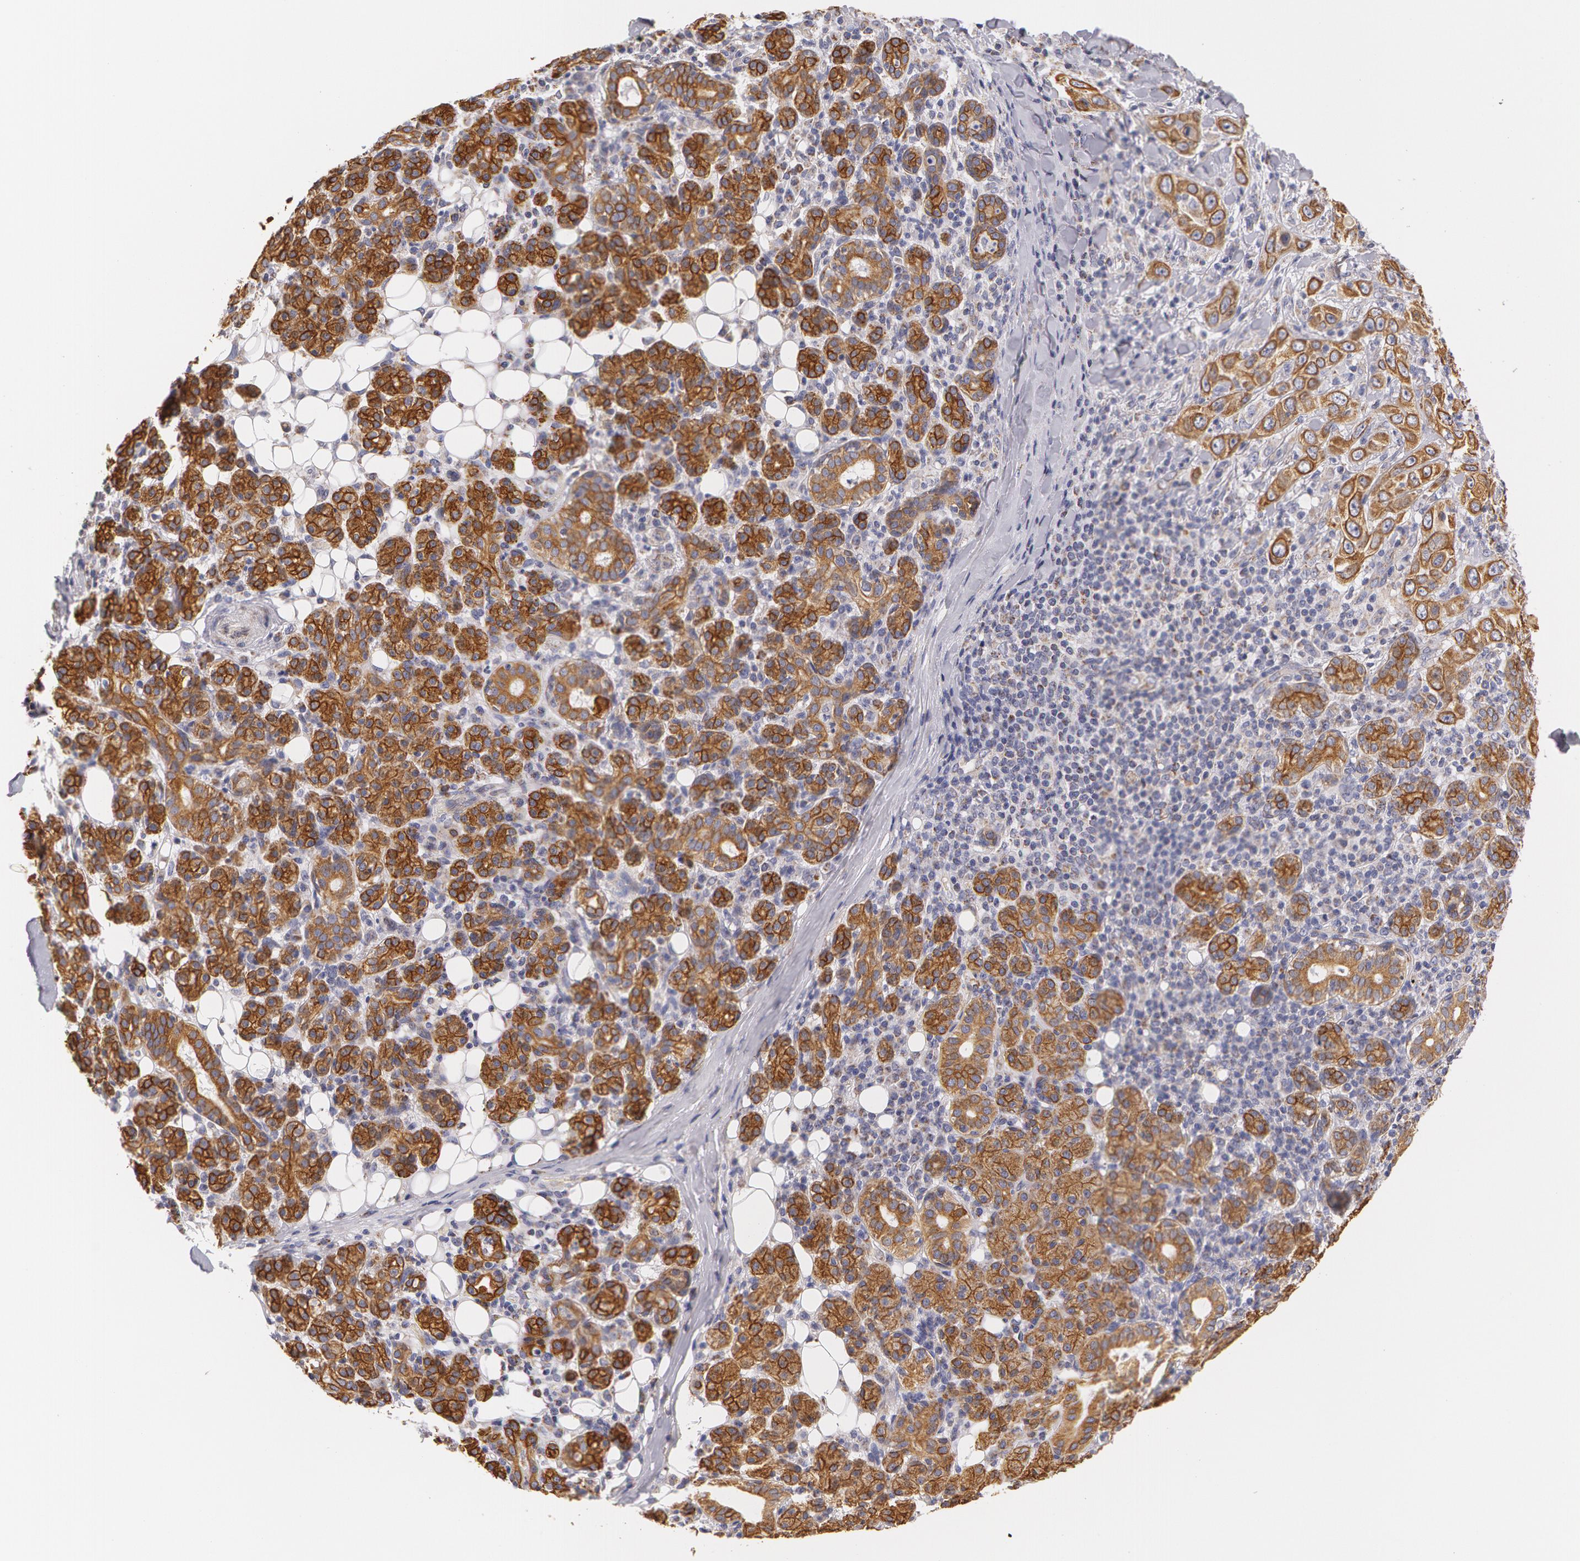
{"staining": {"intensity": "moderate", "quantity": ">75%", "location": "cytoplasmic/membranous"}, "tissue": "skin cancer", "cell_type": "Tumor cells", "image_type": "cancer", "snomed": [{"axis": "morphology", "description": "Squamous cell carcinoma, NOS"}, {"axis": "topography", "description": "Skin"}], "caption": "Squamous cell carcinoma (skin) was stained to show a protein in brown. There is medium levels of moderate cytoplasmic/membranous expression in about >75% of tumor cells.", "gene": "KRT18", "patient": {"sex": "male", "age": 84}}